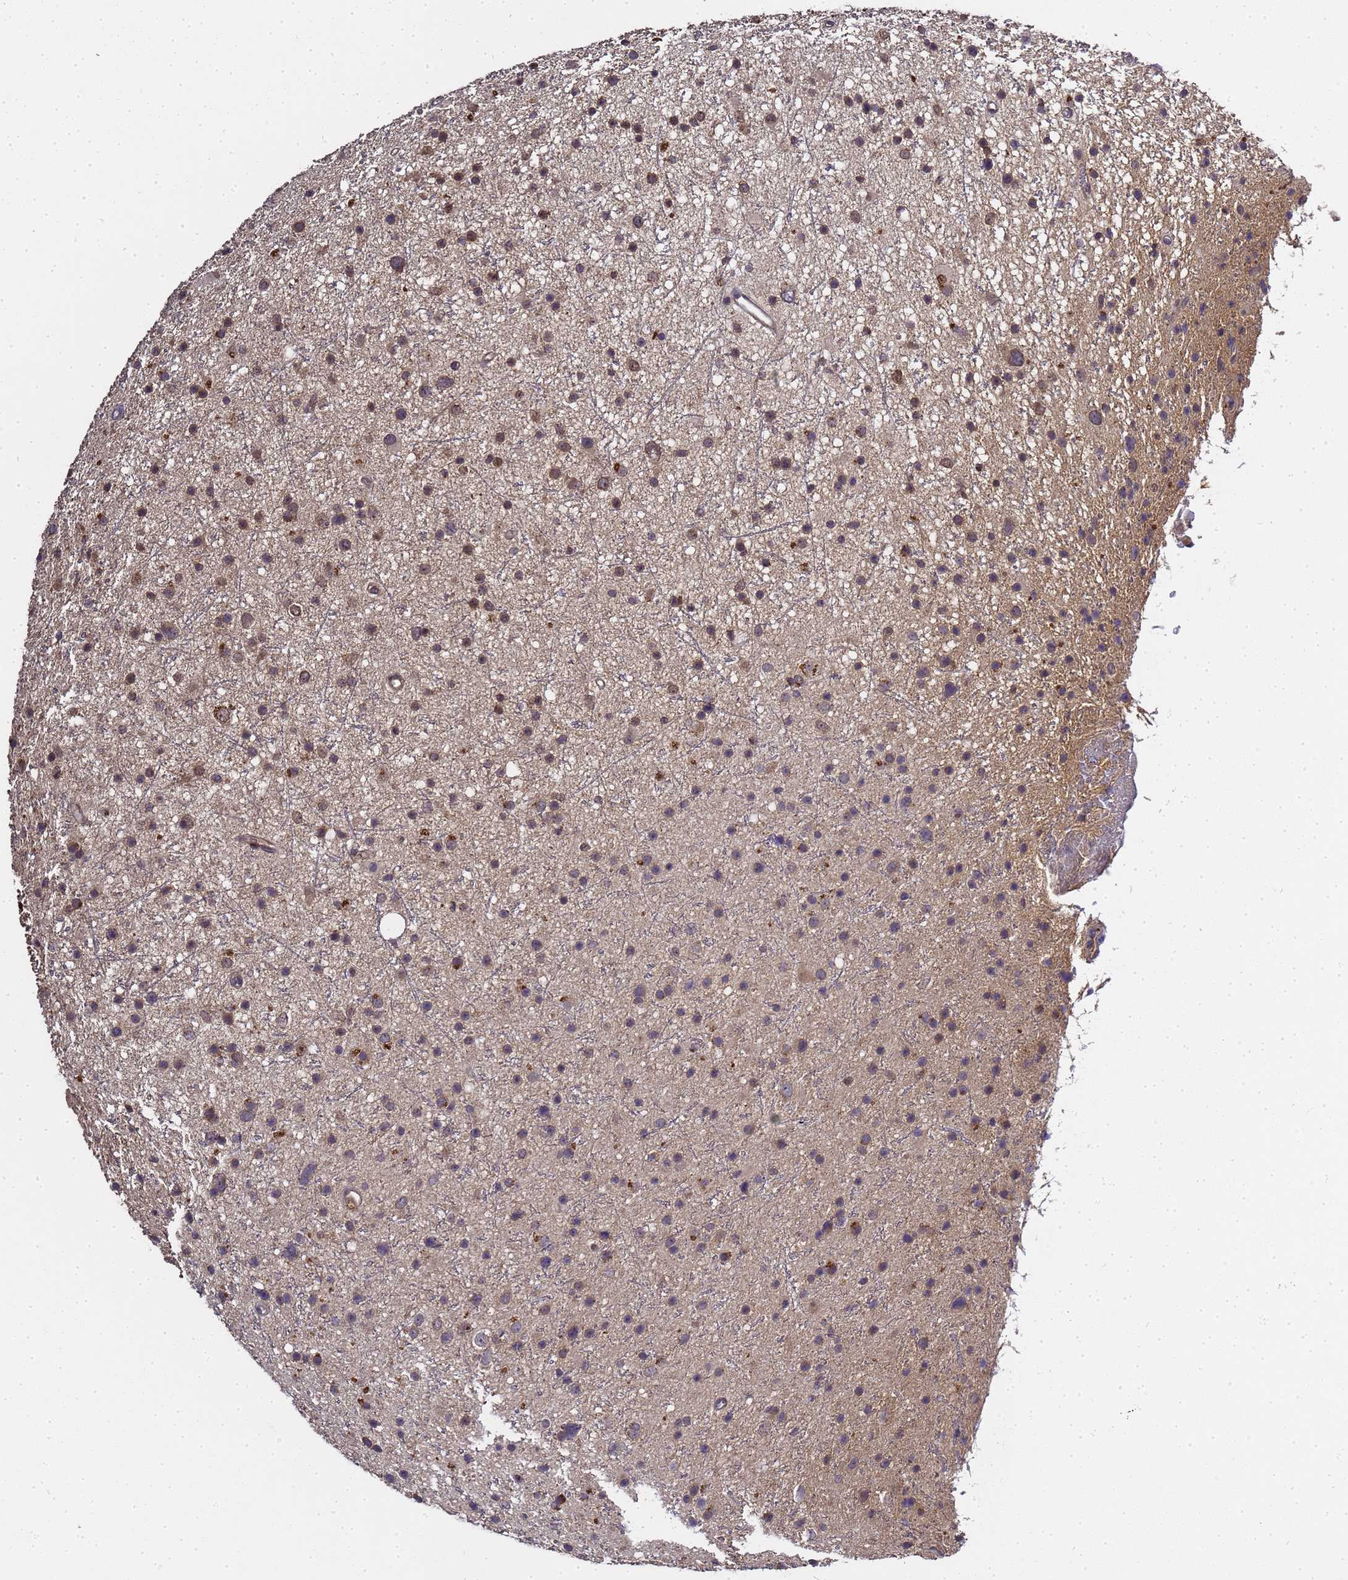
{"staining": {"intensity": "moderate", "quantity": "25%-75%", "location": "cytoplasmic/membranous,nuclear"}, "tissue": "glioma", "cell_type": "Tumor cells", "image_type": "cancer", "snomed": [{"axis": "morphology", "description": "Glioma, malignant, Low grade"}, {"axis": "topography", "description": "Cerebral cortex"}], "caption": "Moderate cytoplasmic/membranous and nuclear protein staining is present in about 25%-75% of tumor cells in glioma.", "gene": "LGI4", "patient": {"sex": "female", "age": 39}}